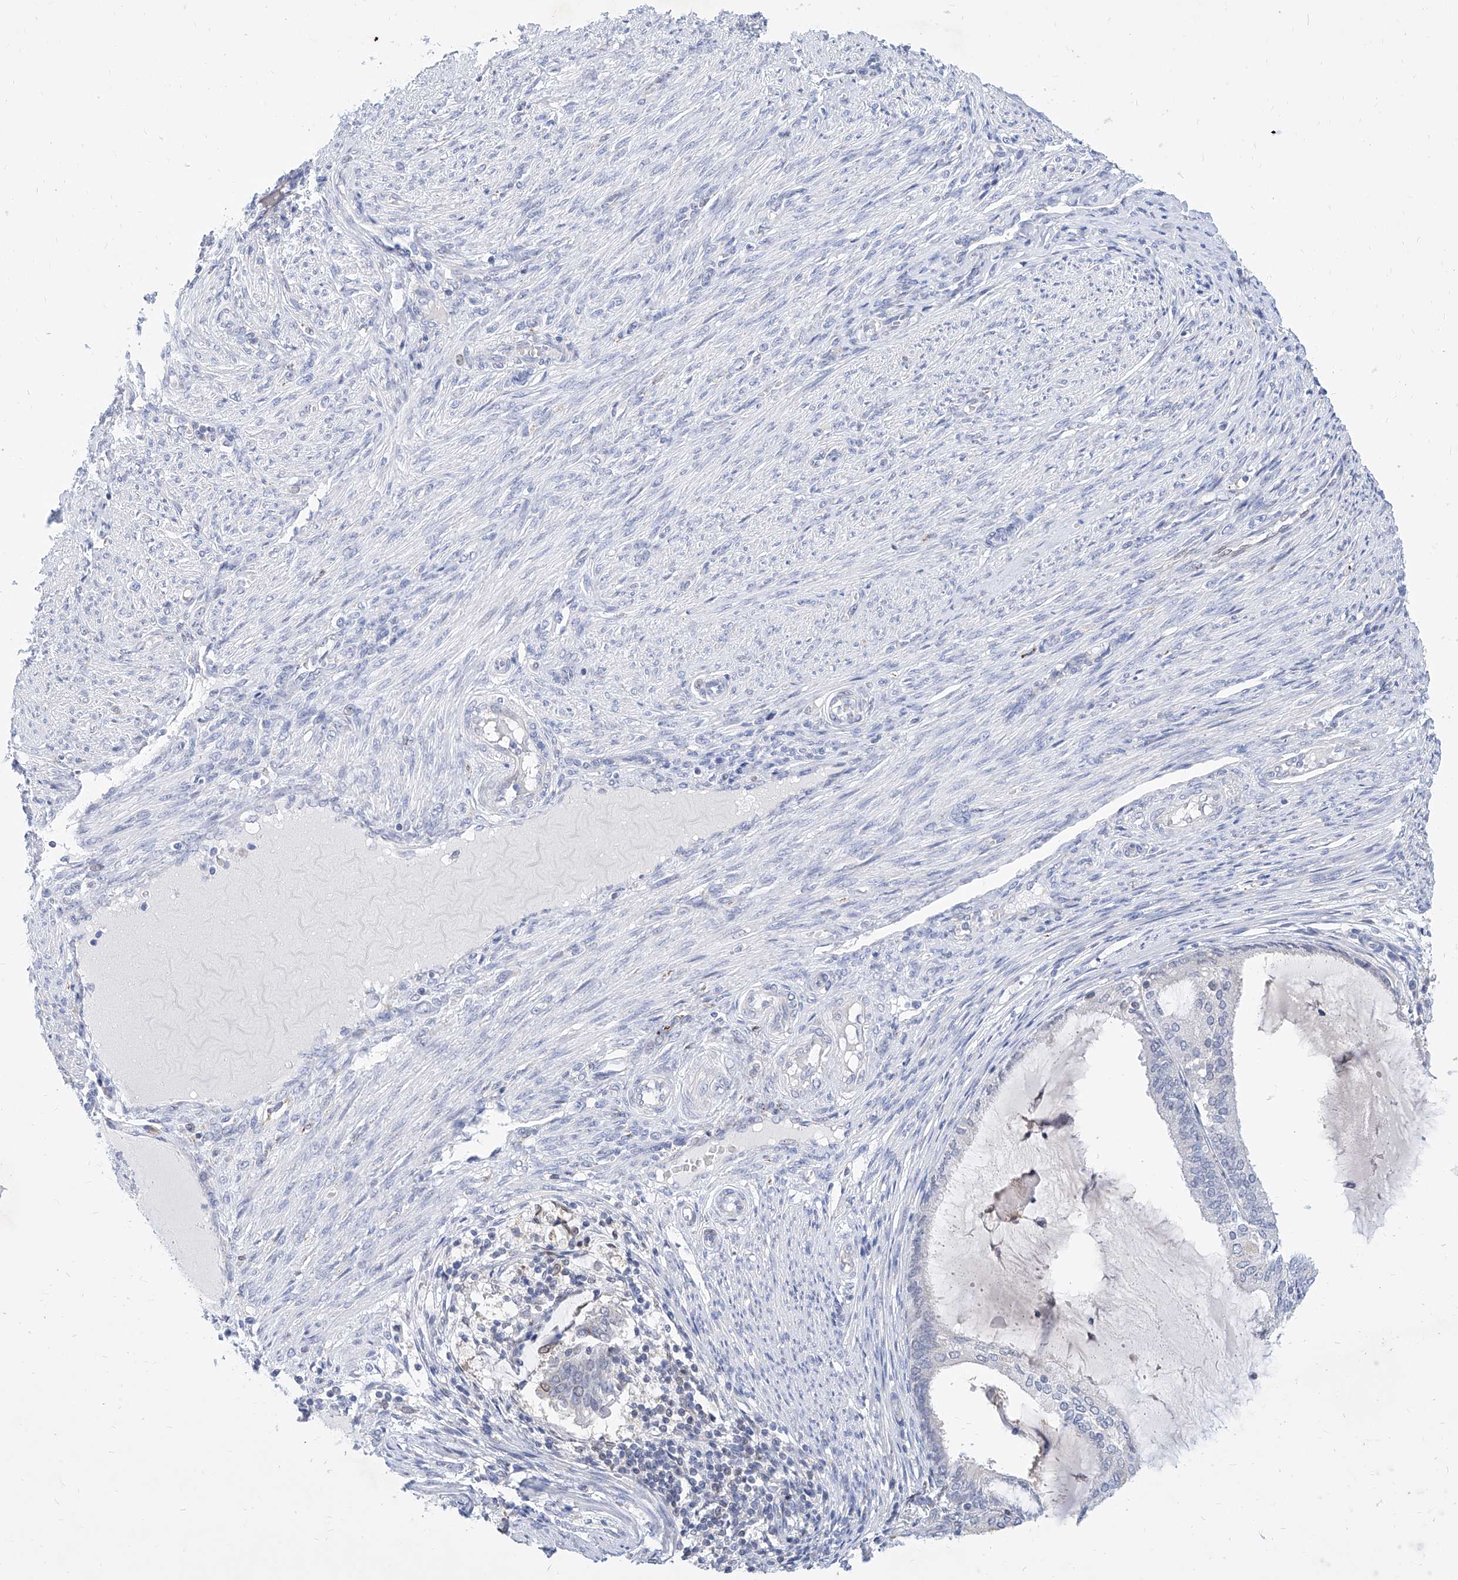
{"staining": {"intensity": "negative", "quantity": "none", "location": "none"}, "tissue": "endometrial cancer", "cell_type": "Tumor cells", "image_type": "cancer", "snomed": [{"axis": "morphology", "description": "Adenocarcinoma, NOS"}, {"axis": "topography", "description": "Endometrium"}], "caption": "Tumor cells show no significant protein expression in adenocarcinoma (endometrial).", "gene": "MX2", "patient": {"sex": "female", "age": 81}}